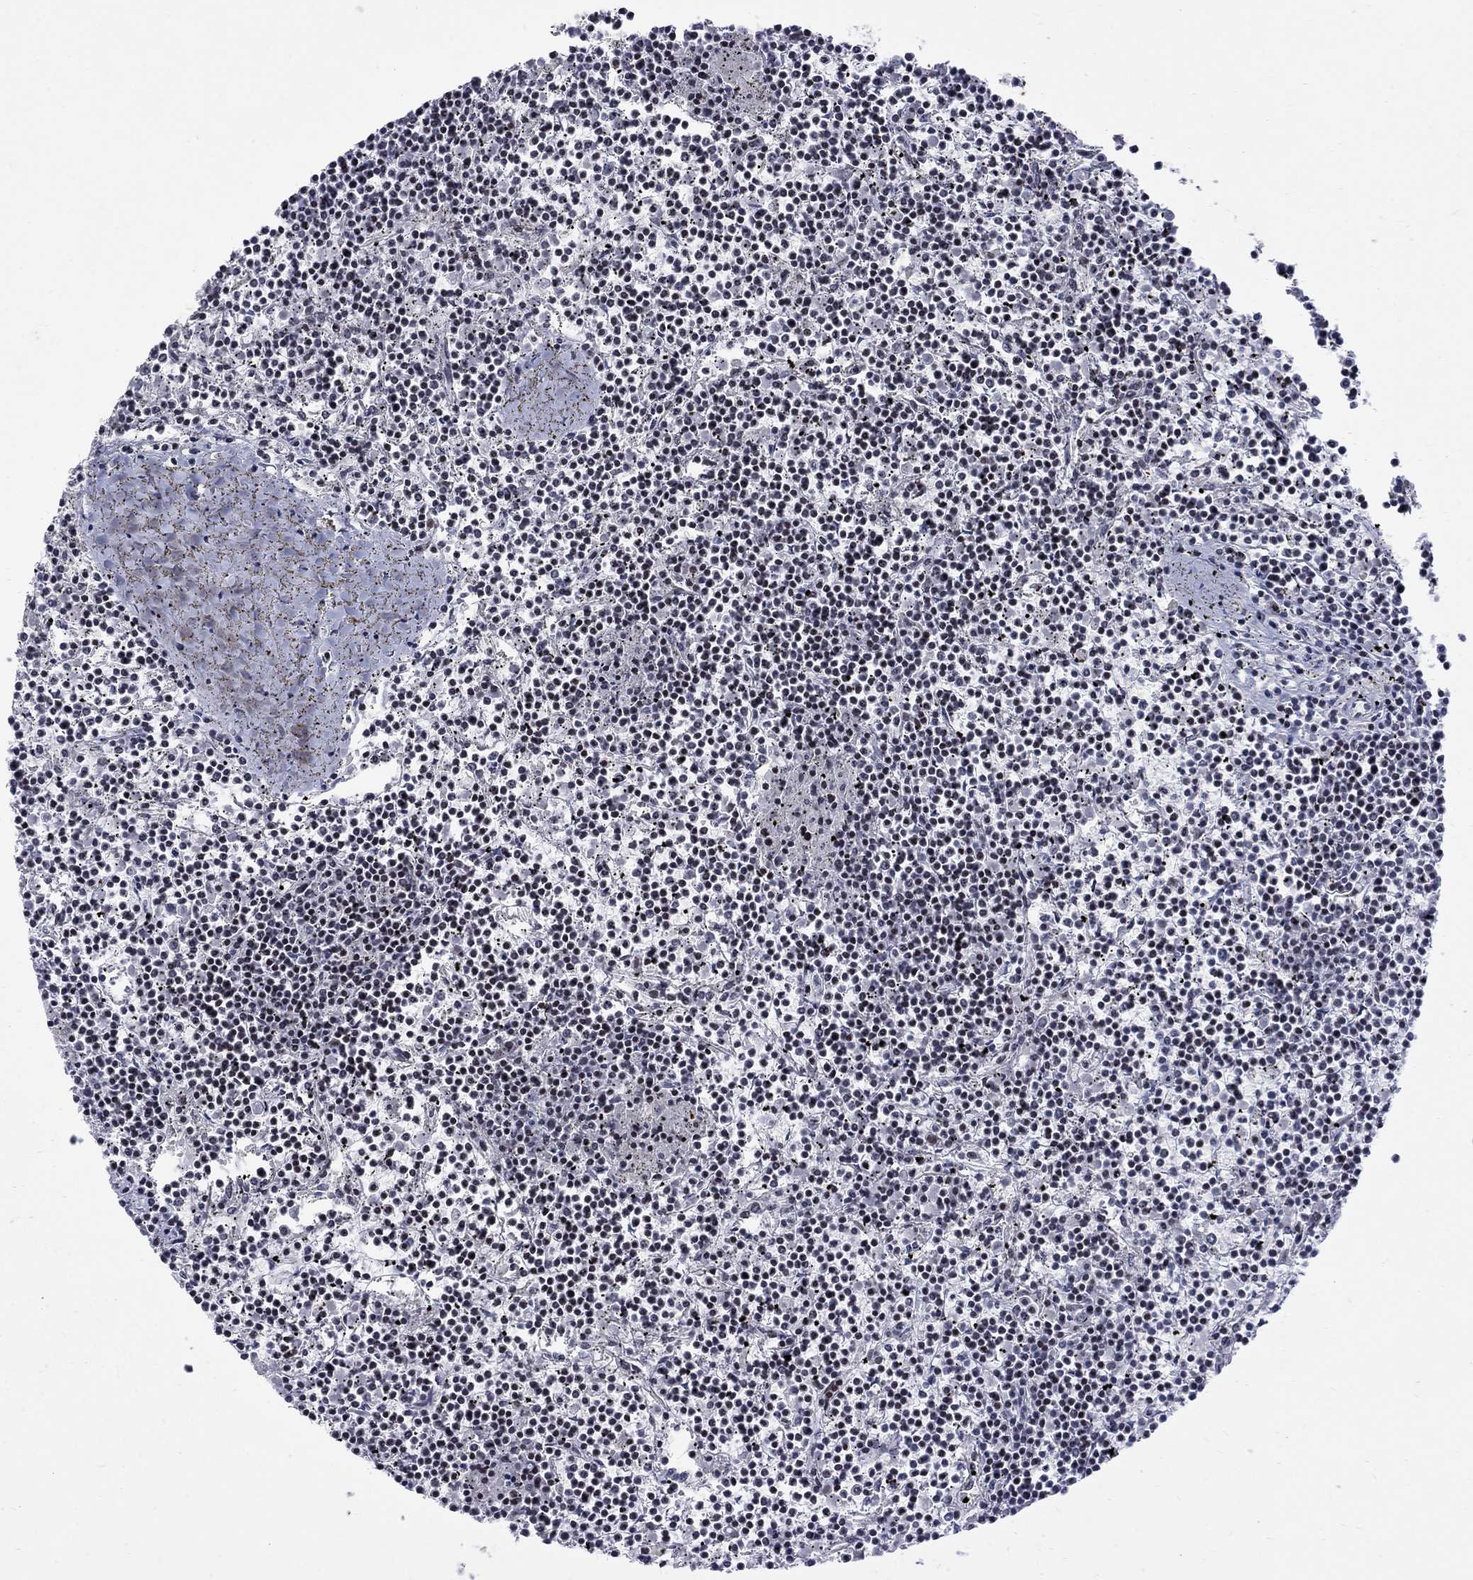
{"staining": {"intensity": "negative", "quantity": "none", "location": "none"}, "tissue": "lymphoma", "cell_type": "Tumor cells", "image_type": "cancer", "snomed": [{"axis": "morphology", "description": "Malignant lymphoma, non-Hodgkin's type, Low grade"}, {"axis": "topography", "description": "Spleen"}], "caption": "A high-resolution histopathology image shows immunohistochemistry (IHC) staining of malignant lymphoma, non-Hodgkin's type (low-grade), which reveals no significant expression in tumor cells.", "gene": "SH2B1", "patient": {"sex": "female", "age": 19}}